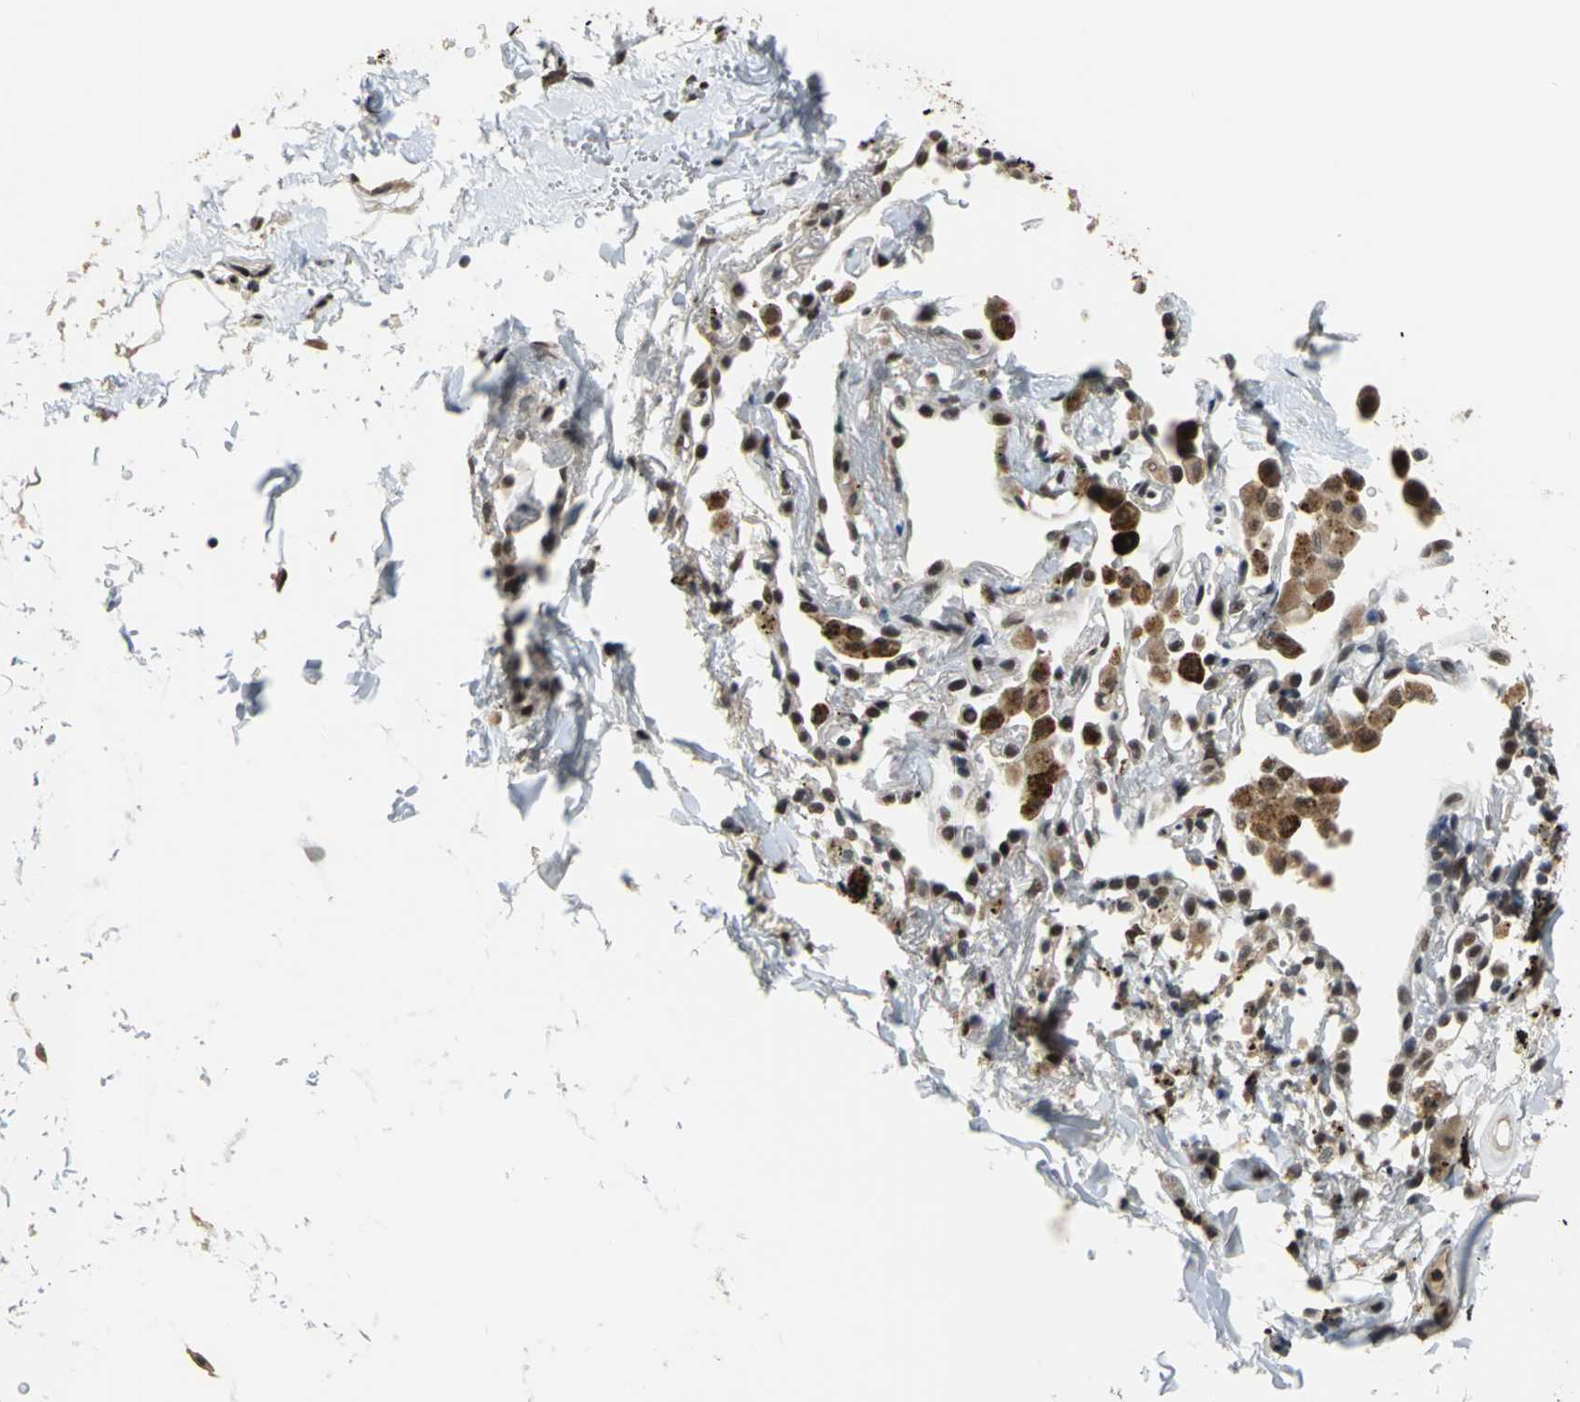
{"staining": {"intensity": "strong", "quantity": ">75%", "location": "nuclear"}, "tissue": "adipose tissue", "cell_type": "Adipocytes", "image_type": "normal", "snomed": [{"axis": "morphology", "description": "Normal tissue, NOS"}, {"axis": "topography", "description": "Cartilage tissue"}, {"axis": "topography", "description": "Bronchus"}], "caption": "DAB (3,3'-diaminobenzidine) immunohistochemical staining of benign adipose tissue shows strong nuclear protein staining in about >75% of adipocytes.", "gene": "ELF2", "patient": {"sex": "female", "age": 73}}